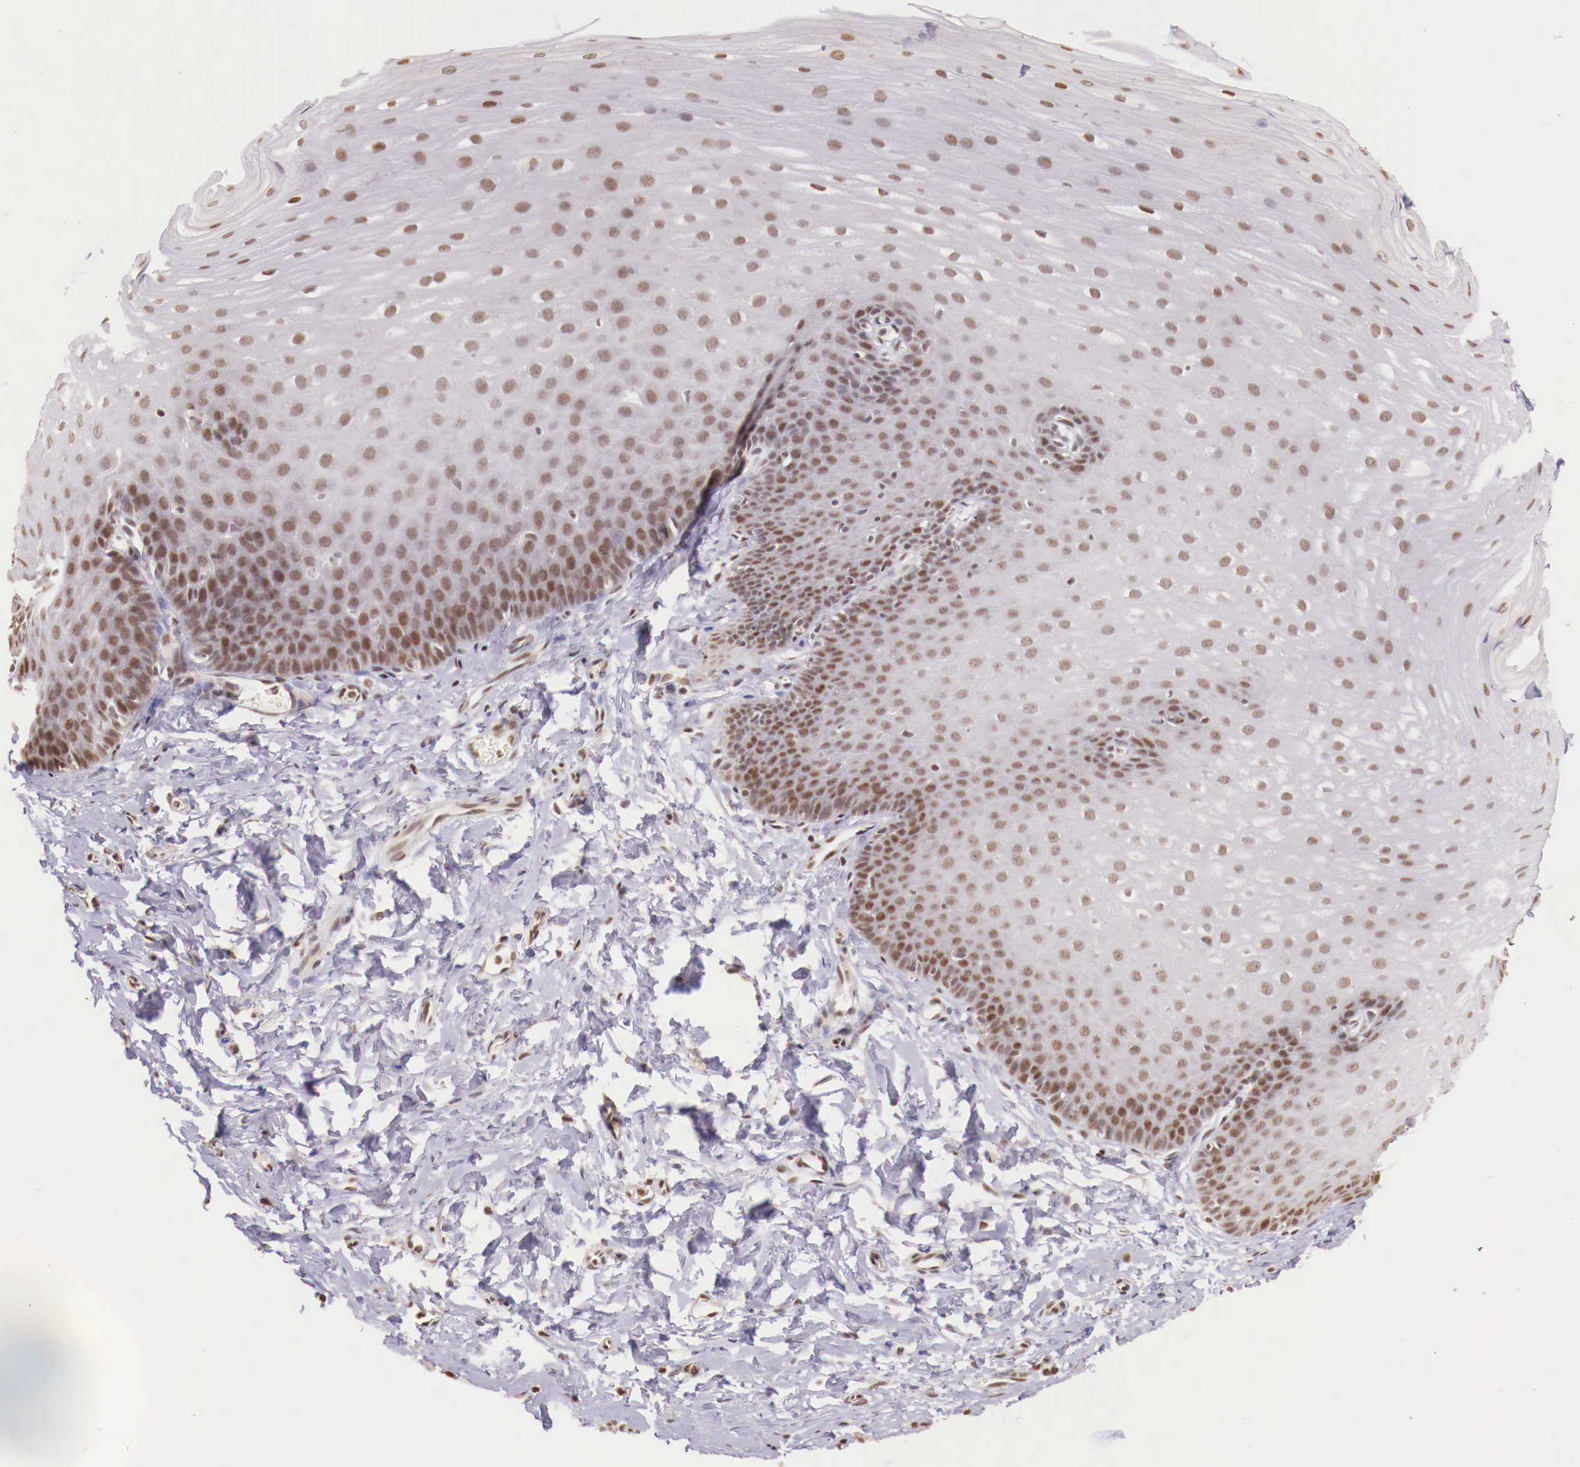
{"staining": {"intensity": "weak", "quantity": ">75%", "location": "nuclear"}, "tissue": "esophagus", "cell_type": "Squamous epithelial cells", "image_type": "normal", "snomed": [{"axis": "morphology", "description": "Normal tissue, NOS"}, {"axis": "topography", "description": "Esophagus"}], "caption": "High-magnification brightfield microscopy of unremarkable esophagus stained with DAB (brown) and counterstained with hematoxylin (blue). squamous epithelial cells exhibit weak nuclear staining is present in approximately>75% of cells.", "gene": "SP1", "patient": {"sex": "male", "age": 70}}